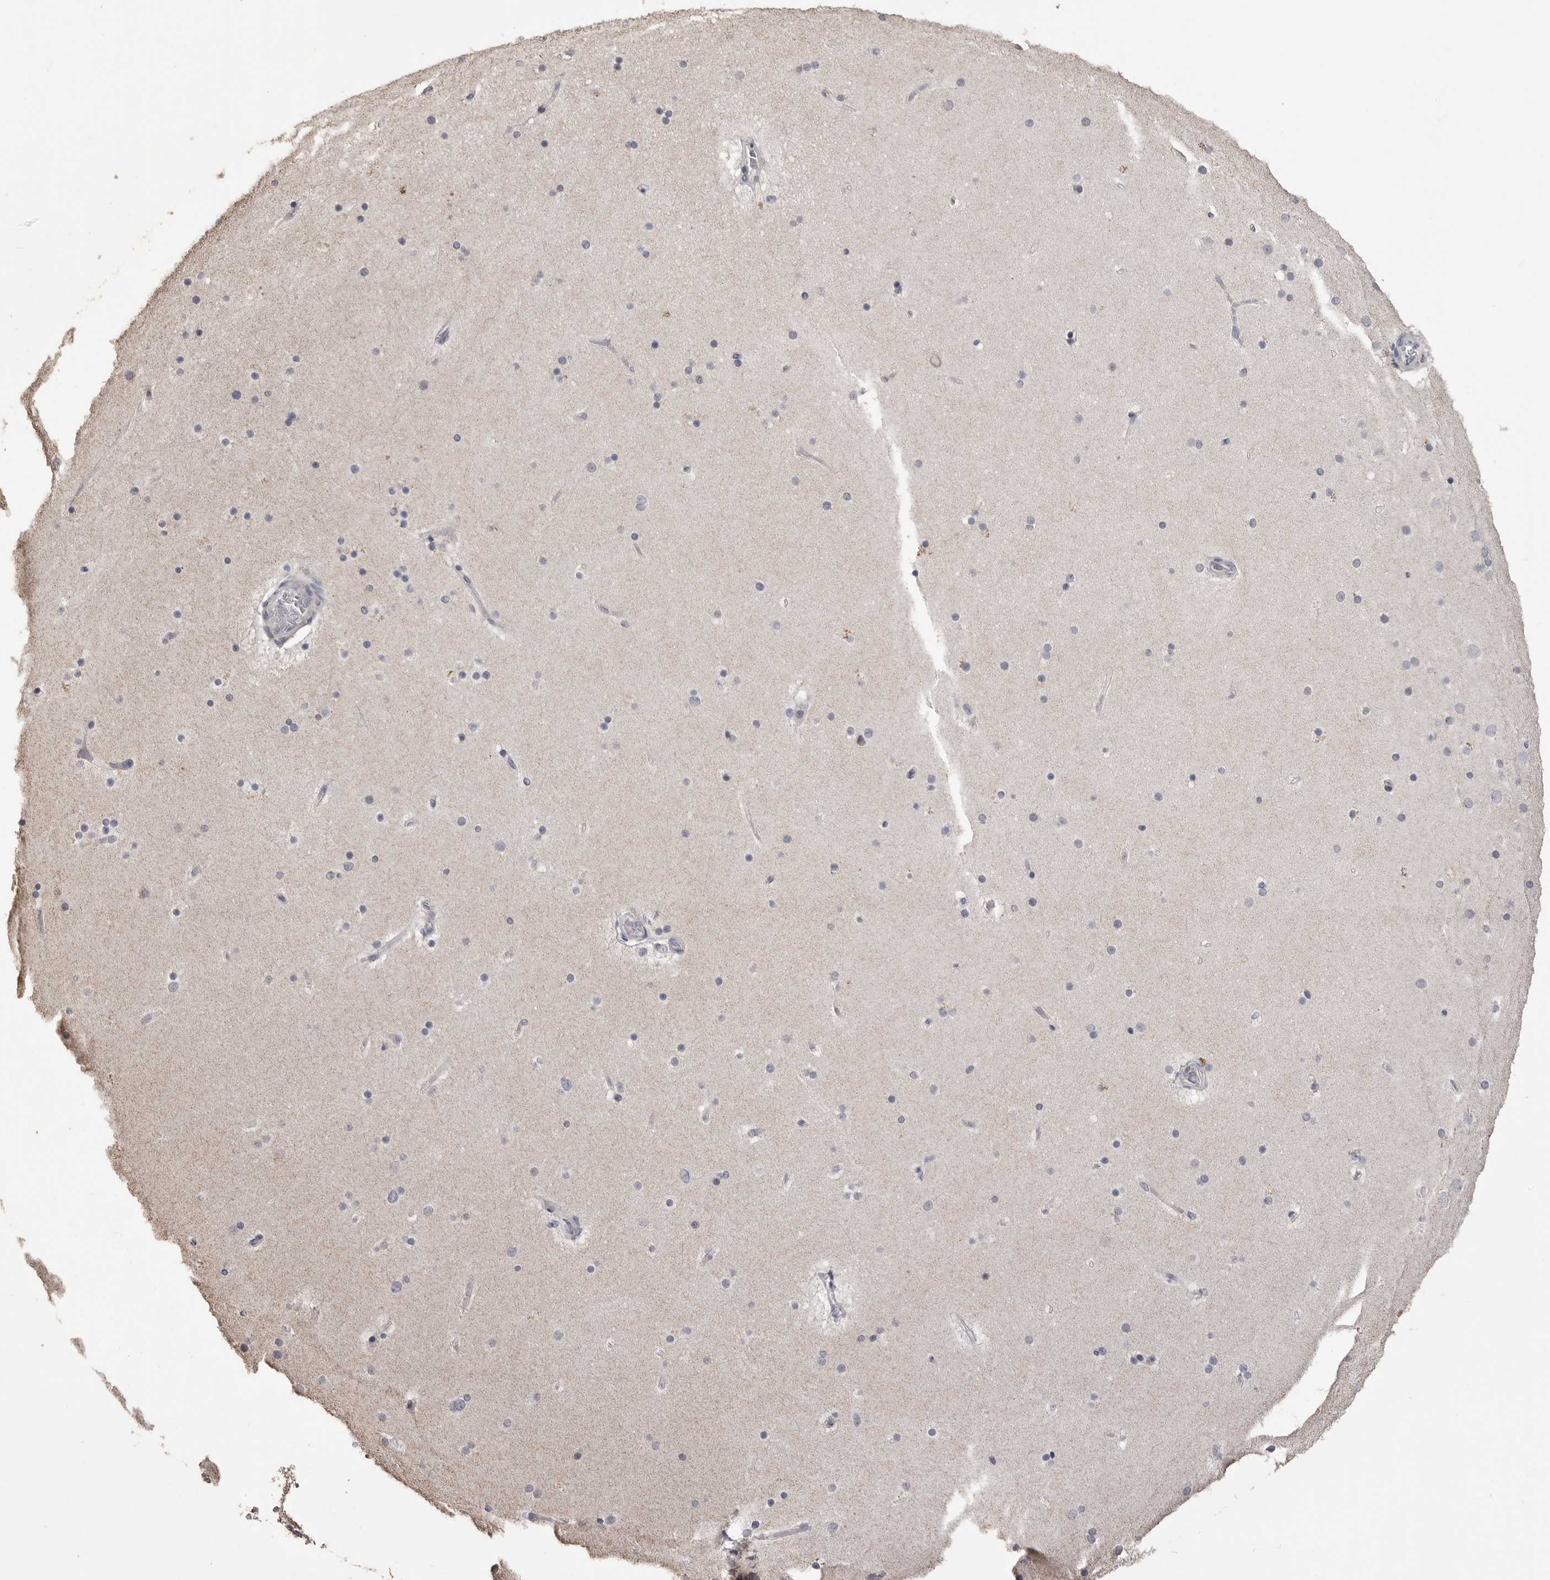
{"staining": {"intensity": "negative", "quantity": "none", "location": "none"}, "tissue": "cerebral cortex", "cell_type": "Endothelial cells", "image_type": "normal", "snomed": [{"axis": "morphology", "description": "Normal tissue, NOS"}, {"axis": "topography", "description": "Cerebral cortex"}], "caption": "A photomicrograph of cerebral cortex stained for a protein demonstrates no brown staining in endothelial cells. (Stains: DAB (3,3'-diaminobenzidine) immunohistochemistry with hematoxylin counter stain, Microscopy: brightfield microscopy at high magnification).", "gene": "MMP7", "patient": {"sex": "male", "age": 57}}